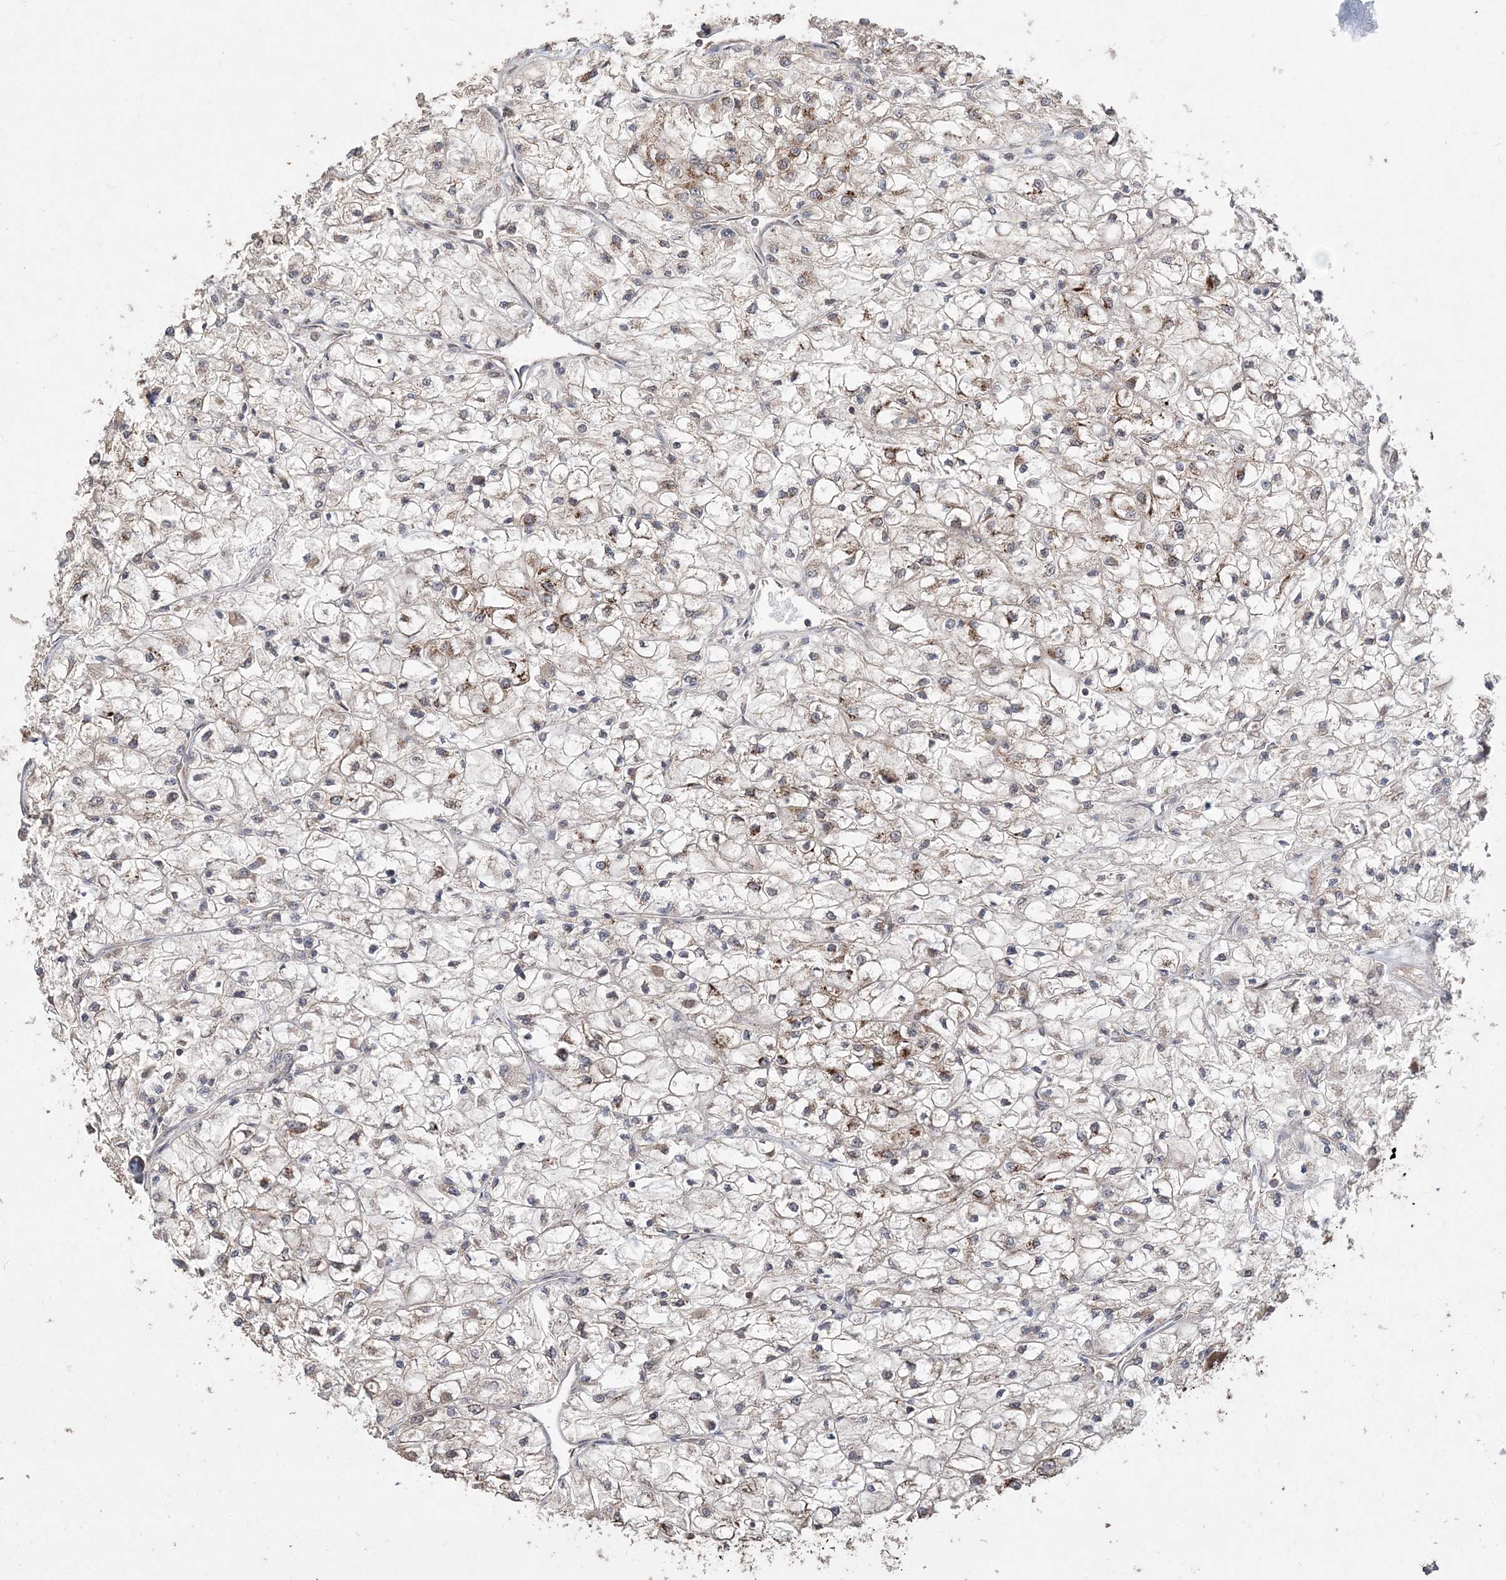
{"staining": {"intensity": "weak", "quantity": "25%-75%", "location": "cytoplasmic/membranous"}, "tissue": "renal cancer", "cell_type": "Tumor cells", "image_type": "cancer", "snomed": [{"axis": "morphology", "description": "Adenocarcinoma, NOS"}, {"axis": "topography", "description": "Kidney"}], "caption": "Immunohistochemical staining of human adenocarcinoma (renal) exhibits low levels of weak cytoplasmic/membranous positivity in approximately 25%-75% of tumor cells. Ihc stains the protein in brown and the nuclei are stained blue.", "gene": "EHHADH", "patient": {"sex": "male", "age": 80}}